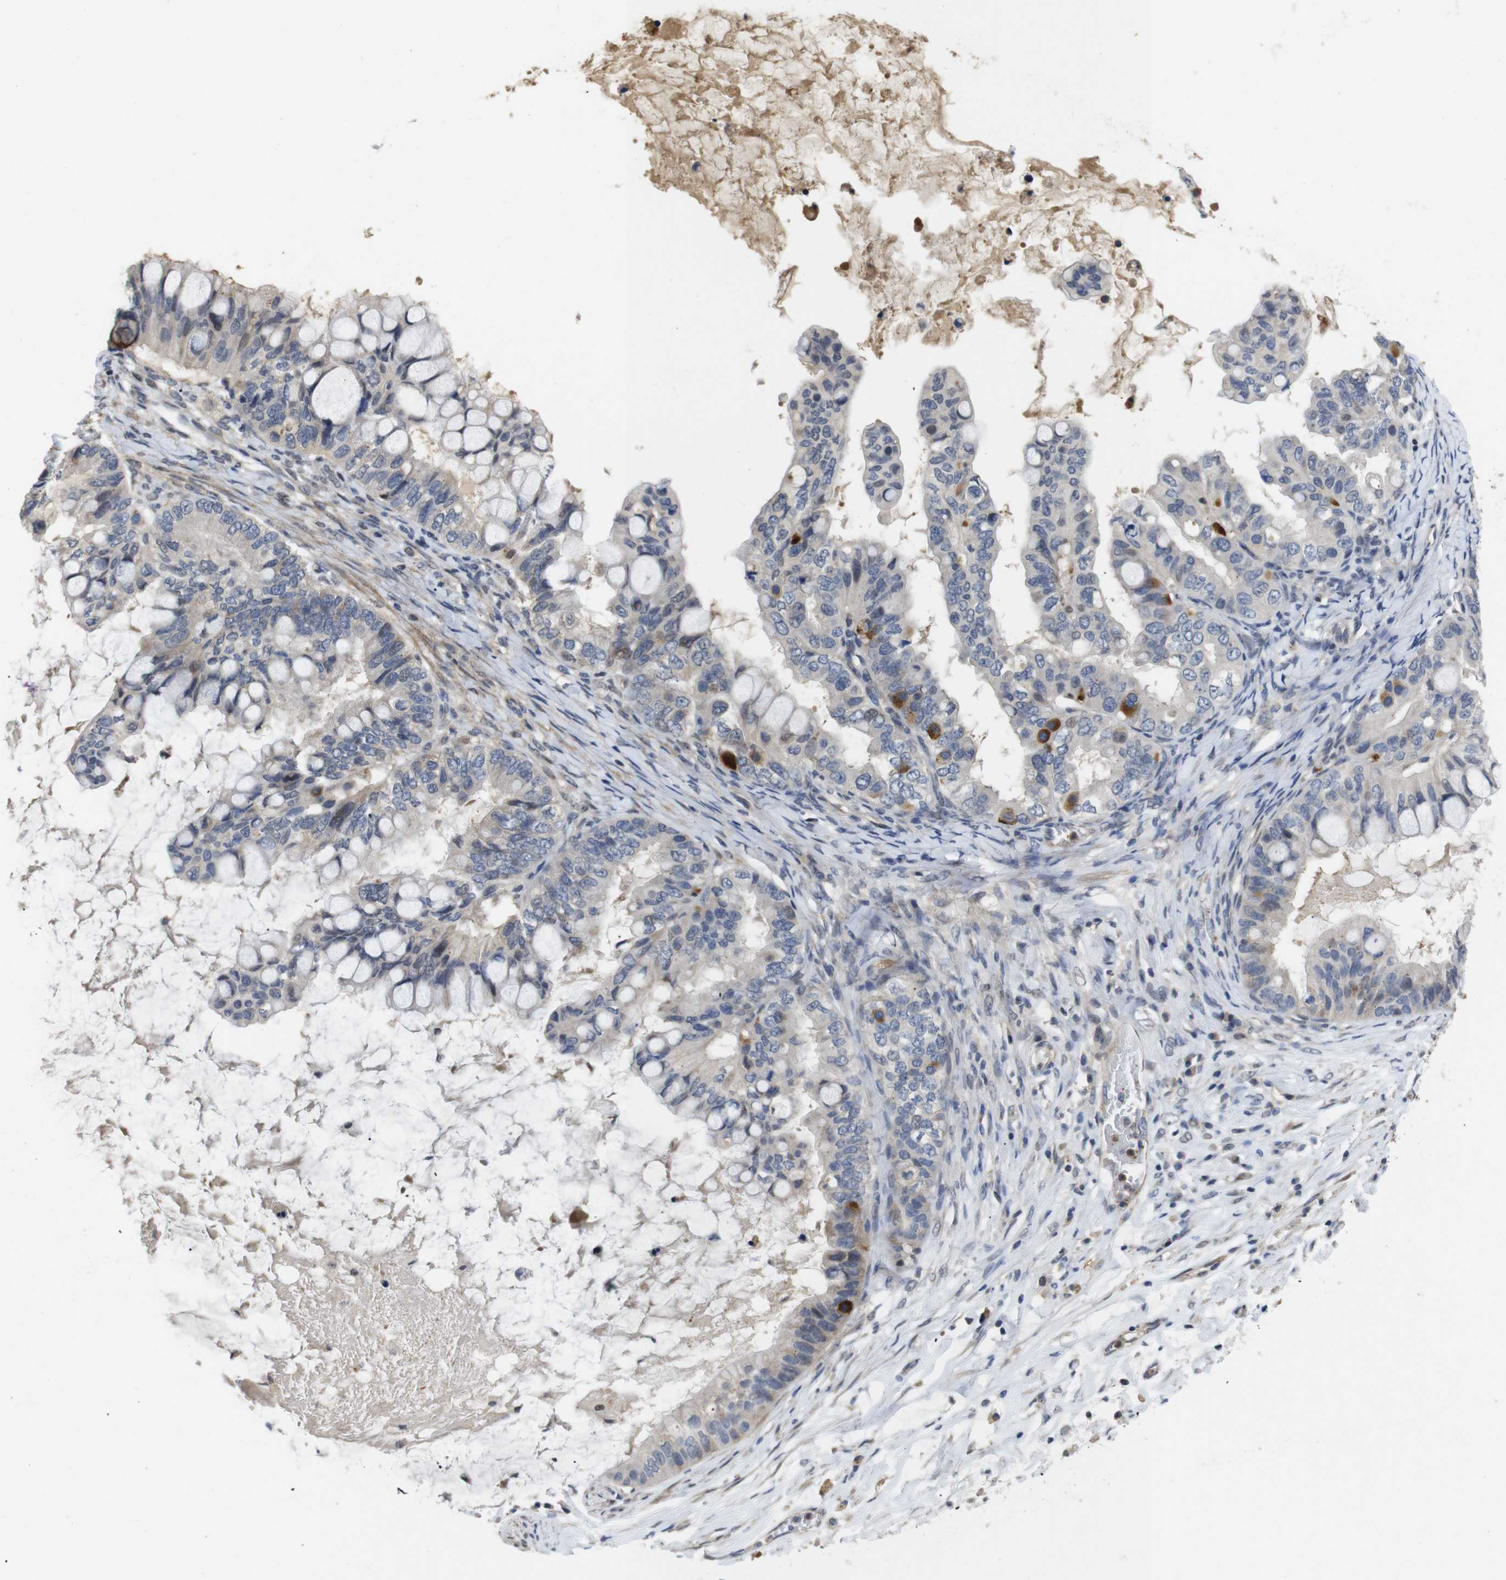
{"staining": {"intensity": "moderate", "quantity": "<25%", "location": "cytoplasmic/membranous"}, "tissue": "ovarian cancer", "cell_type": "Tumor cells", "image_type": "cancer", "snomed": [{"axis": "morphology", "description": "Cystadenocarcinoma, mucinous, NOS"}, {"axis": "topography", "description": "Ovary"}], "caption": "The photomicrograph demonstrates a brown stain indicating the presence of a protein in the cytoplasmic/membranous of tumor cells in ovarian cancer (mucinous cystadenocarcinoma).", "gene": "FNTA", "patient": {"sex": "female", "age": 80}}